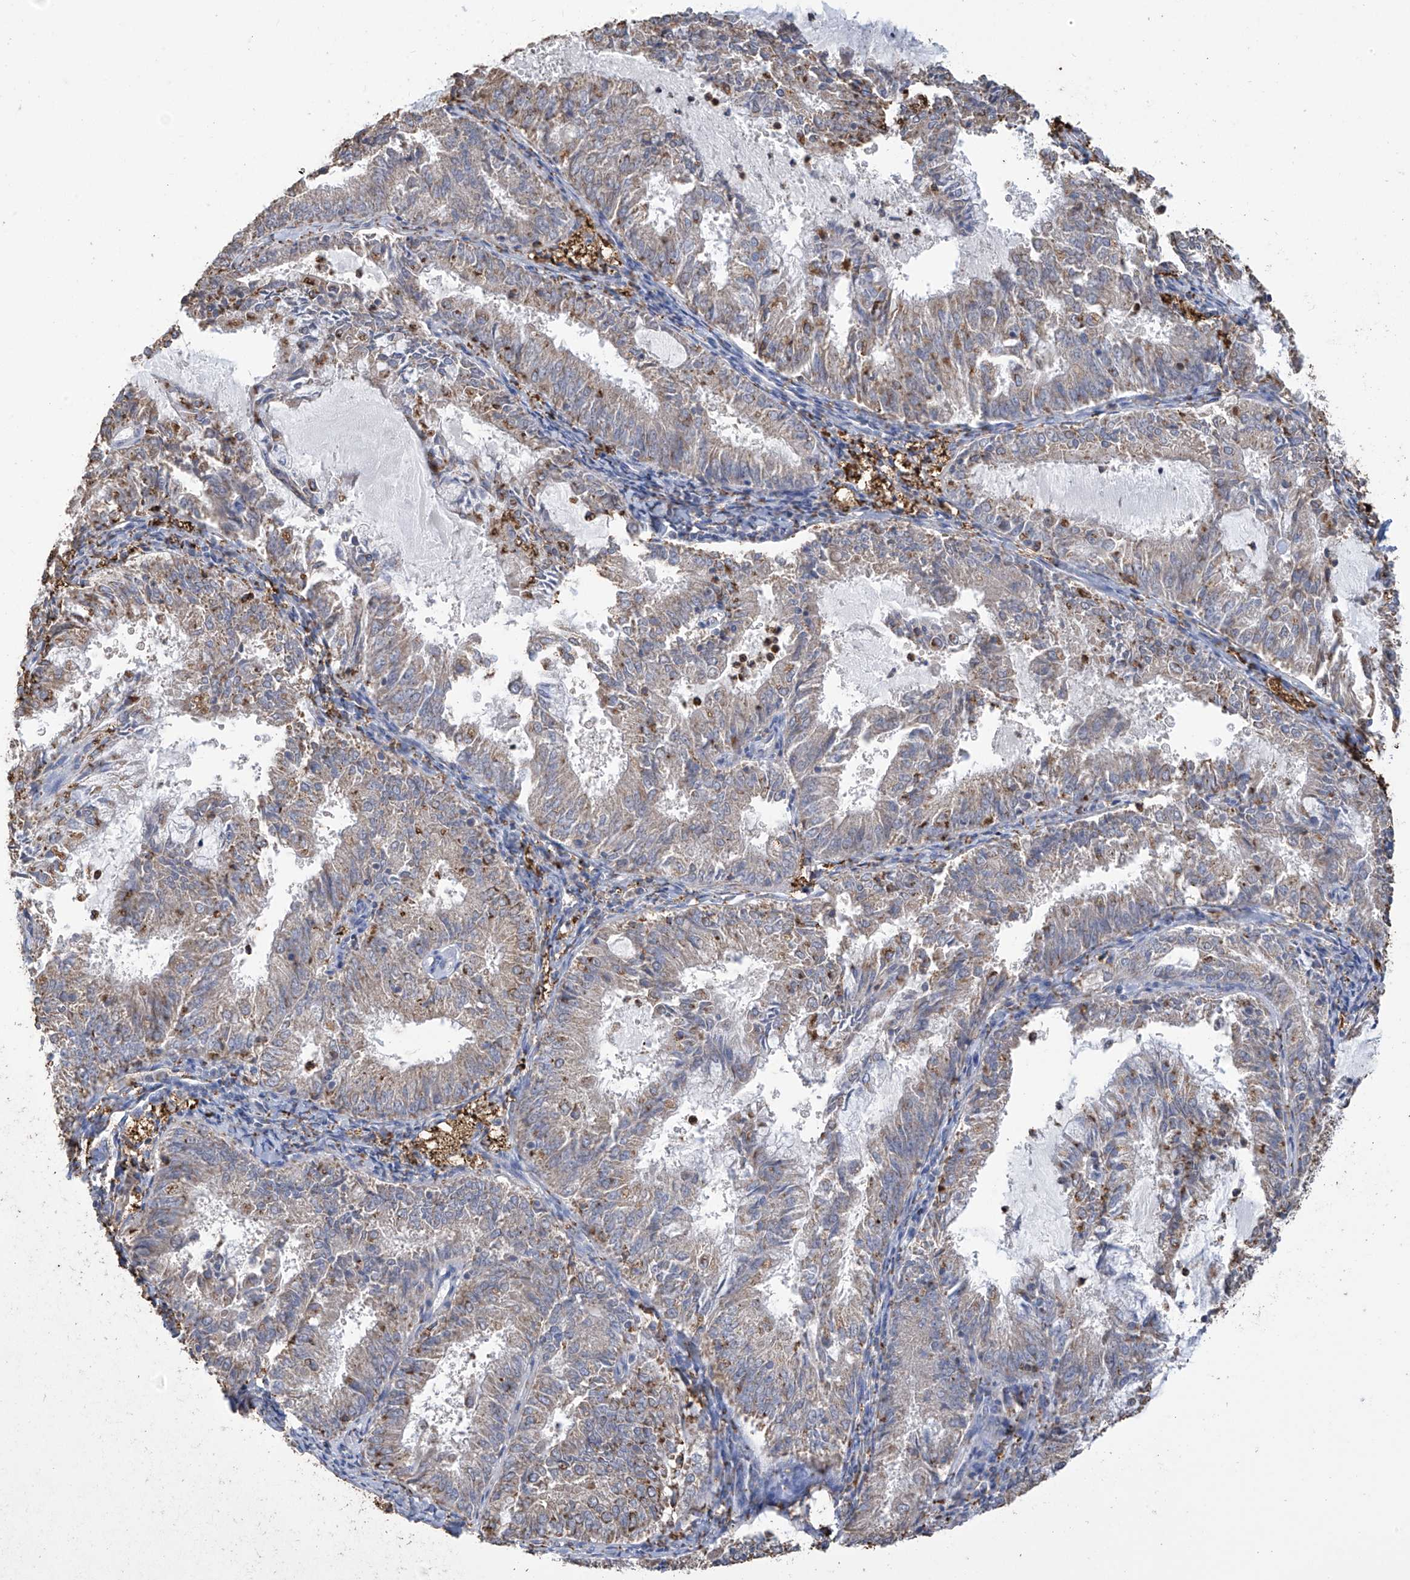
{"staining": {"intensity": "negative", "quantity": "none", "location": "none"}, "tissue": "endometrial cancer", "cell_type": "Tumor cells", "image_type": "cancer", "snomed": [{"axis": "morphology", "description": "Adenocarcinoma, NOS"}, {"axis": "topography", "description": "Endometrium"}], "caption": "DAB immunohistochemical staining of endometrial adenocarcinoma displays no significant staining in tumor cells.", "gene": "OGT", "patient": {"sex": "female", "age": 57}}